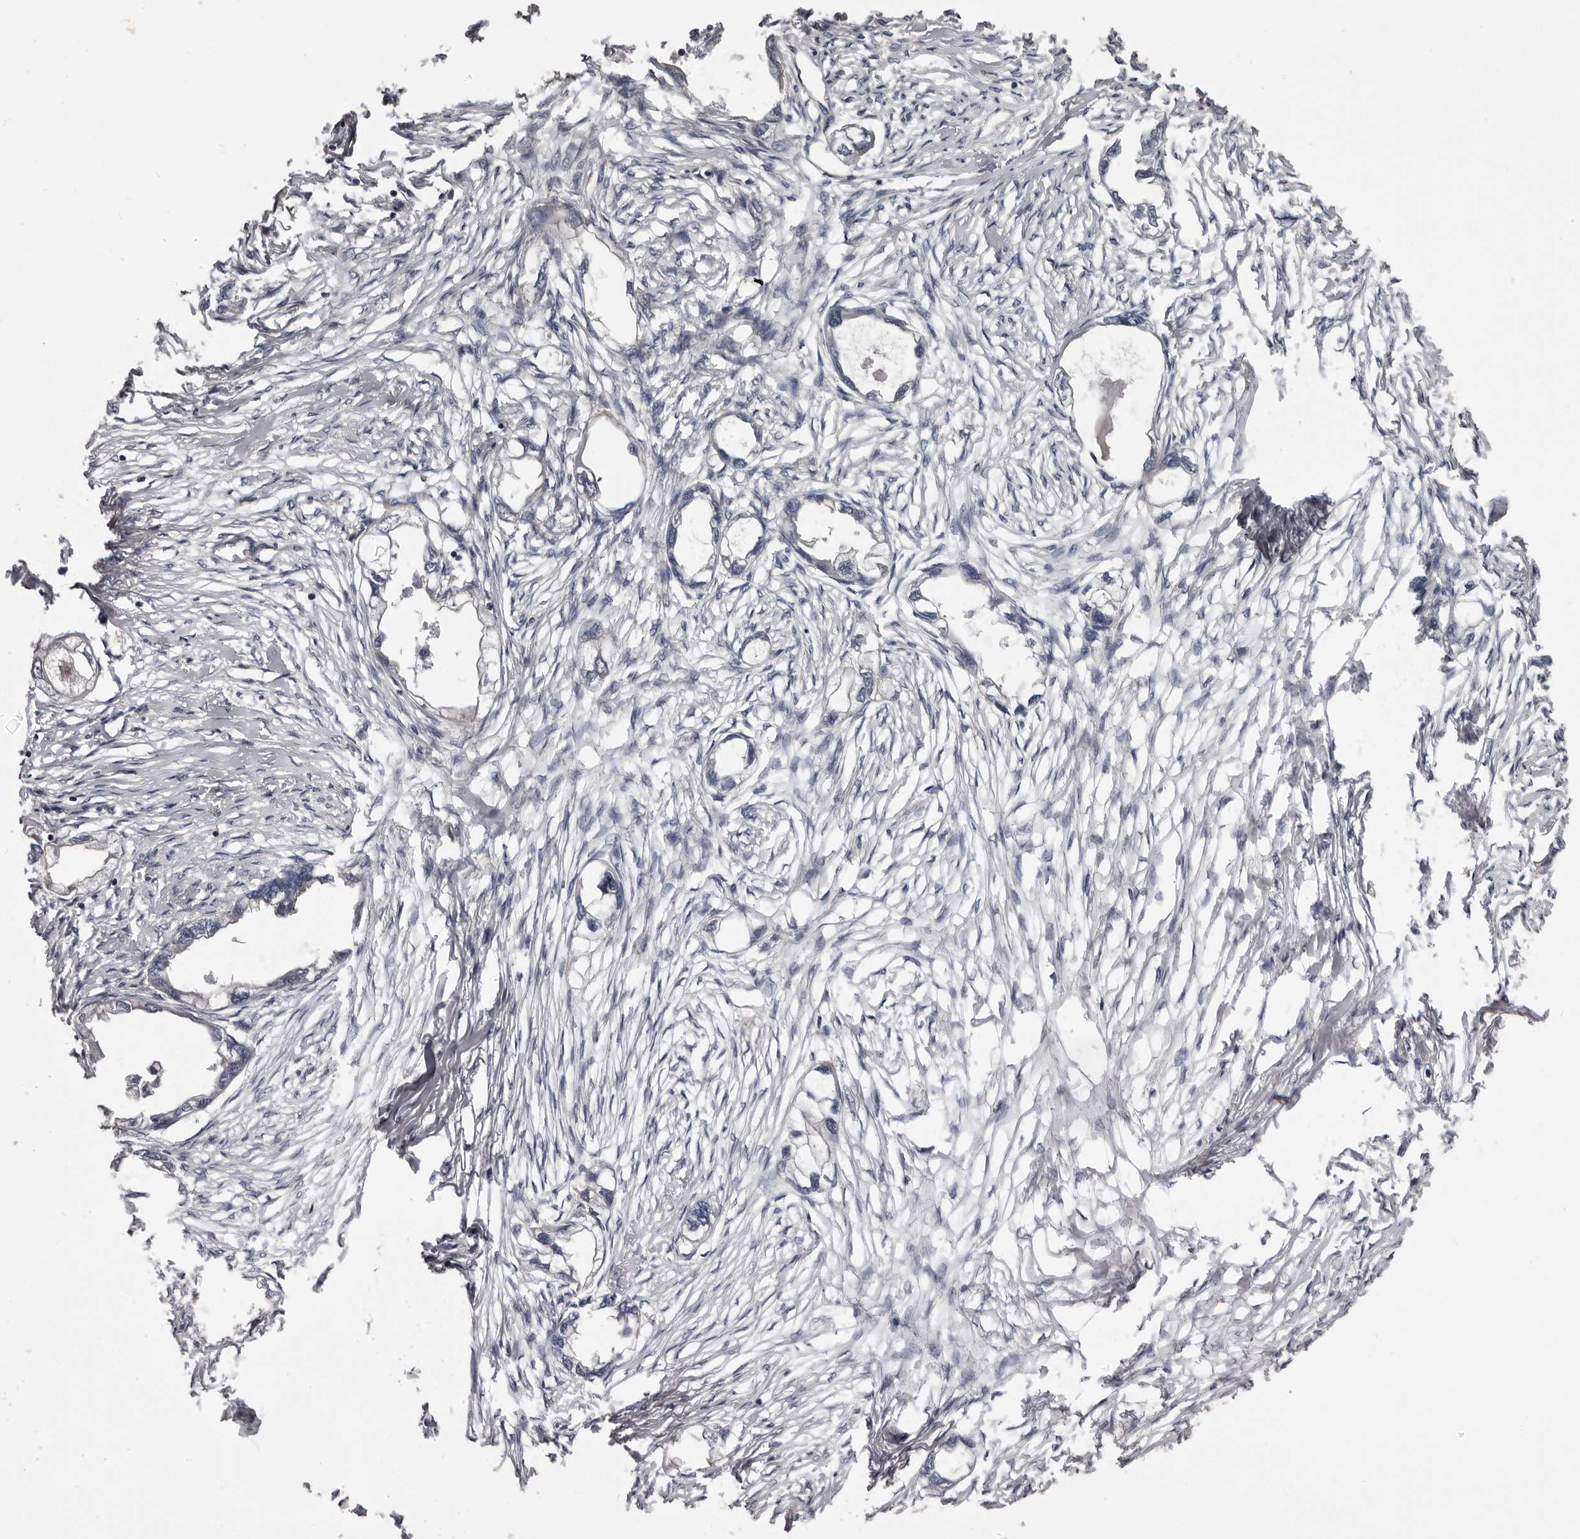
{"staining": {"intensity": "negative", "quantity": "none", "location": "none"}, "tissue": "endometrial cancer", "cell_type": "Tumor cells", "image_type": "cancer", "snomed": [{"axis": "morphology", "description": "Adenocarcinoma, NOS"}, {"axis": "morphology", "description": "Adenocarcinoma, metastatic, NOS"}, {"axis": "topography", "description": "Adipose tissue"}, {"axis": "topography", "description": "Endometrium"}], "caption": "DAB immunohistochemical staining of human endometrial adenocarcinoma reveals no significant staining in tumor cells.", "gene": "PNRC2", "patient": {"sex": "female", "age": 67}}